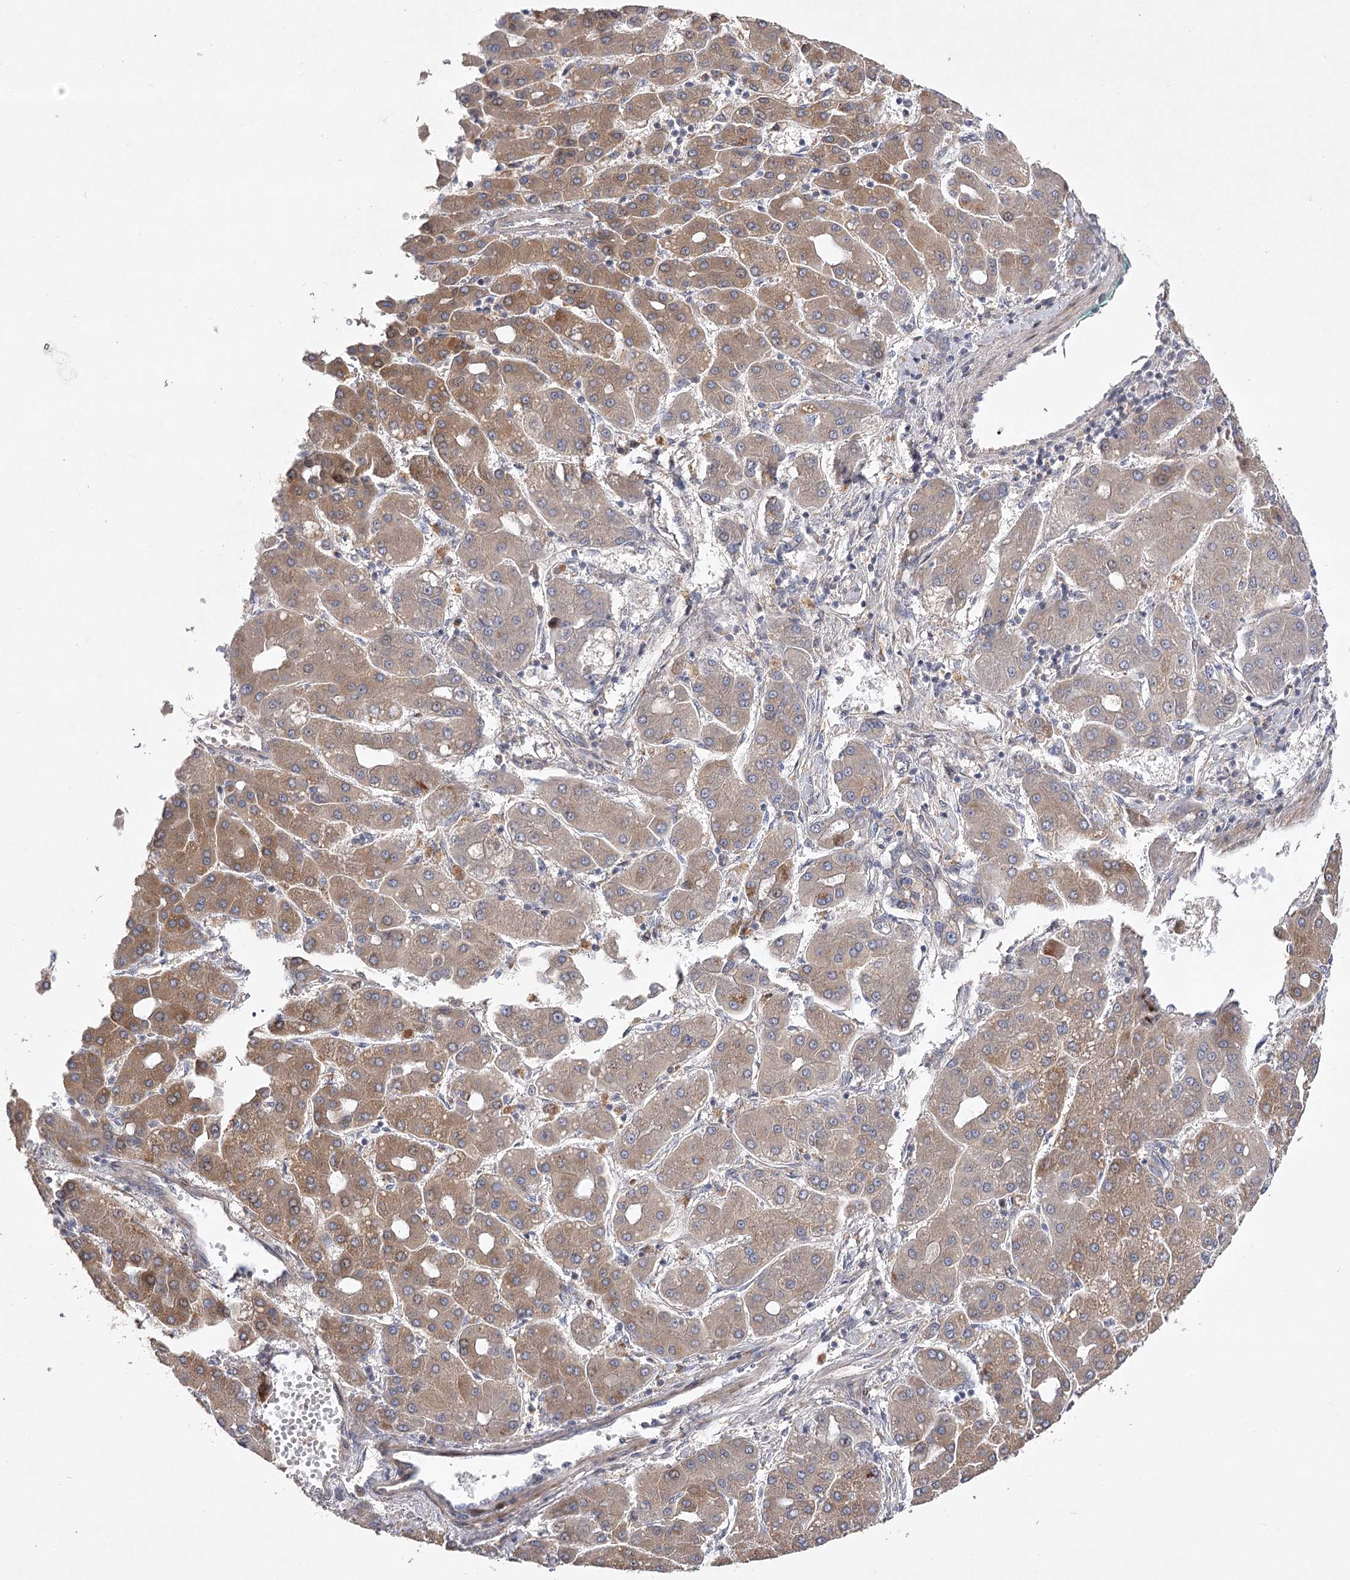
{"staining": {"intensity": "moderate", "quantity": ">75%", "location": "cytoplasmic/membranous"}, "tissue": "liver cancer", "cell_type": "Tumor cells", "image_type": "cancer", "snomed": [{"axis": "morphology", "description": "Carcinoma, Hepatocellular, NOS"}, {"axis": "topography", "description": "Liver"}], "caption": "A high-resolution micrograph shows IHC staining of liver cancer (hepatocellular carcinoma), which displays moderate cytoplasmic/membranous staining in approximately >75% of tumor cells. (Brightfield microscopy of DAB IHC at high magnification).", "gene": "OBSL1", "patient": {"sex": "male", "age": 65}}